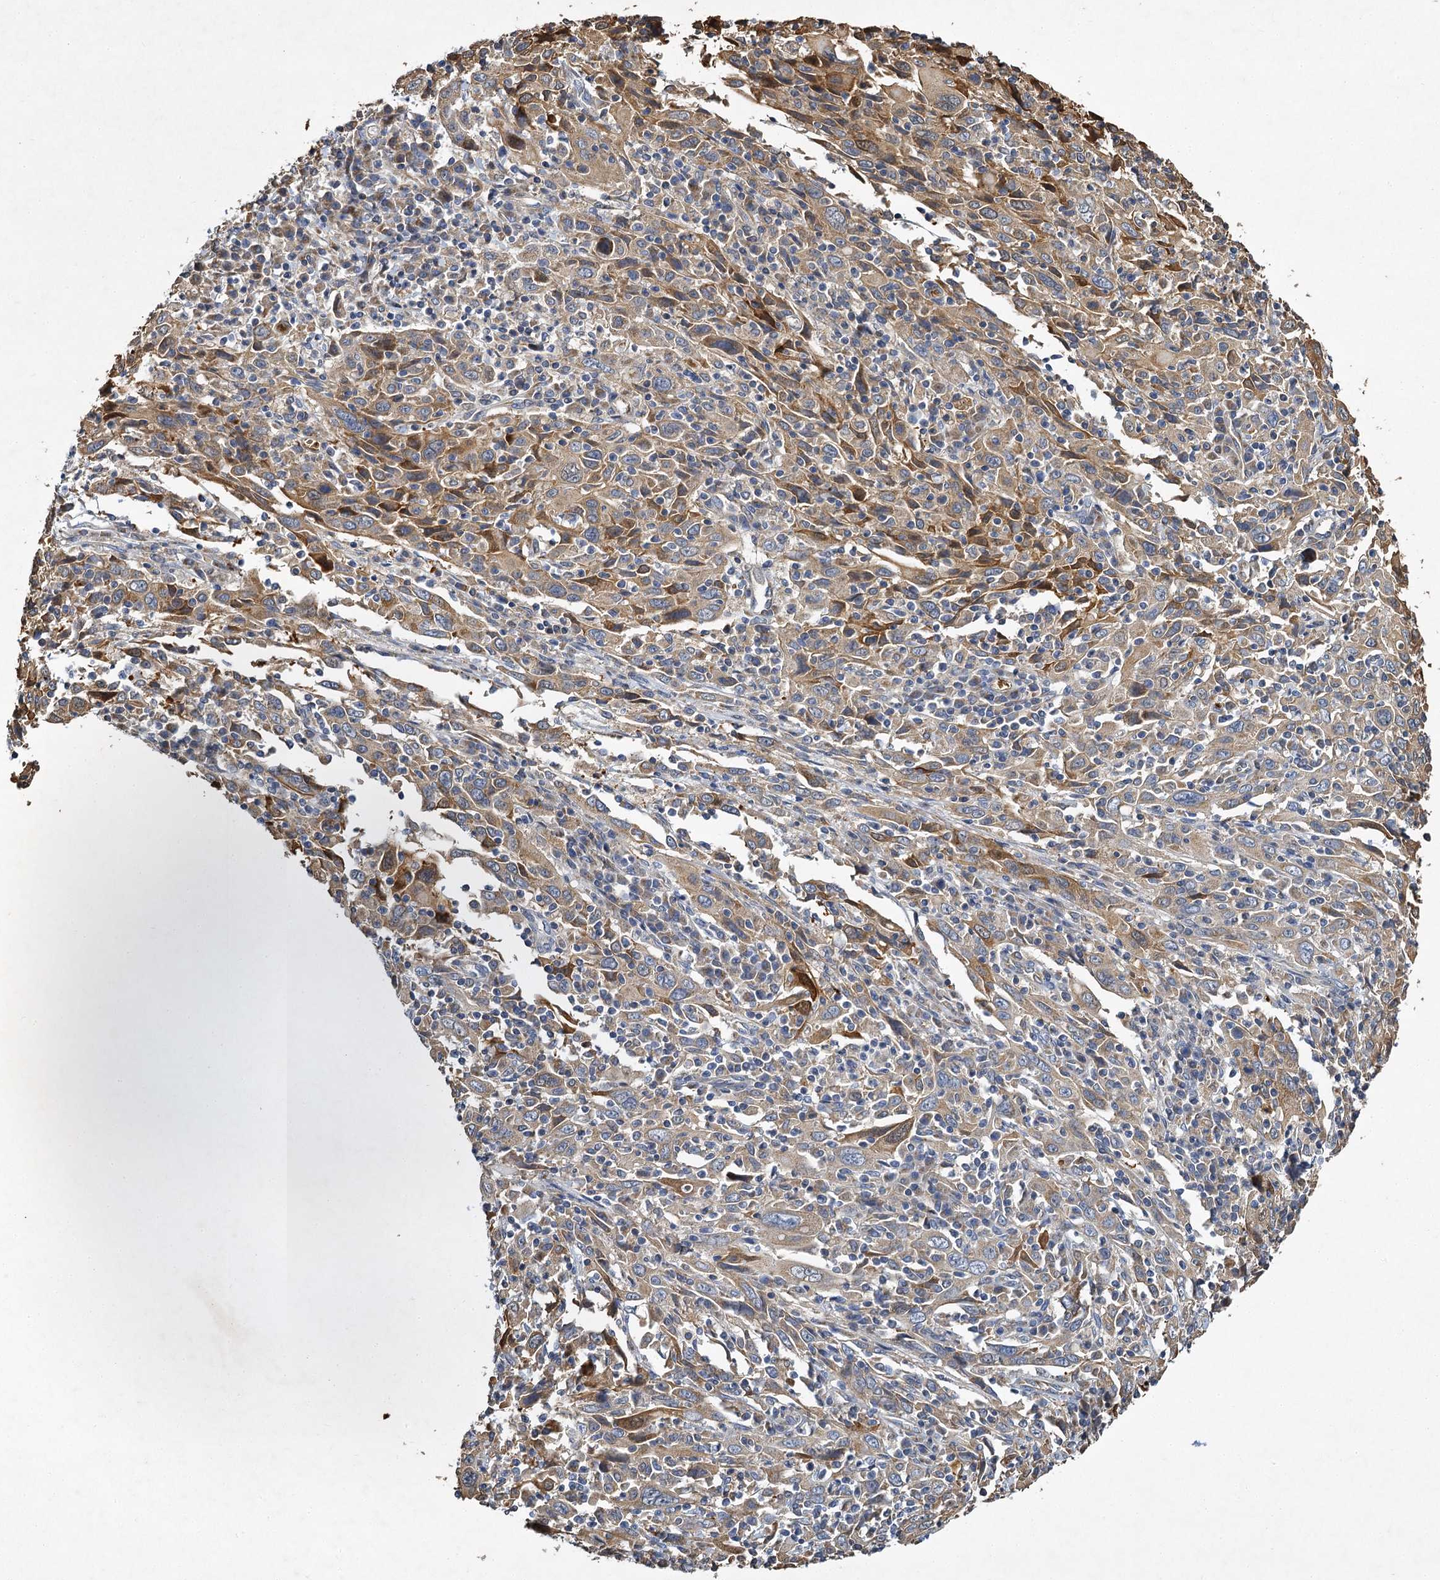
{"staining": {"intensity": "moderate", "quantity": "25%-75%", "location": "cytoplasmic/membranous"}, "tissue": "cervical cancer", "cell_type": "Tumor cells", "image_type": "cancer", "snomed": [{"axis": "morphology", "description": "Squamous cell carcinoma, NOS"}, {"axis": "topography", "description": "Cervix"}], "caption": "Immunohistochemistry photomicrograph of neoplastic tissue: cervical squamous cell carcinoma stained using immunohistochemistry reveals medium levels of moderate protein expression localized specifically in the cytoplasmic/membranous of tumor cells, appearing as a cytoplasmic/membranous brown color.", "gene": "BCS1L", "patient": {"sex": "female", "age": 46}}